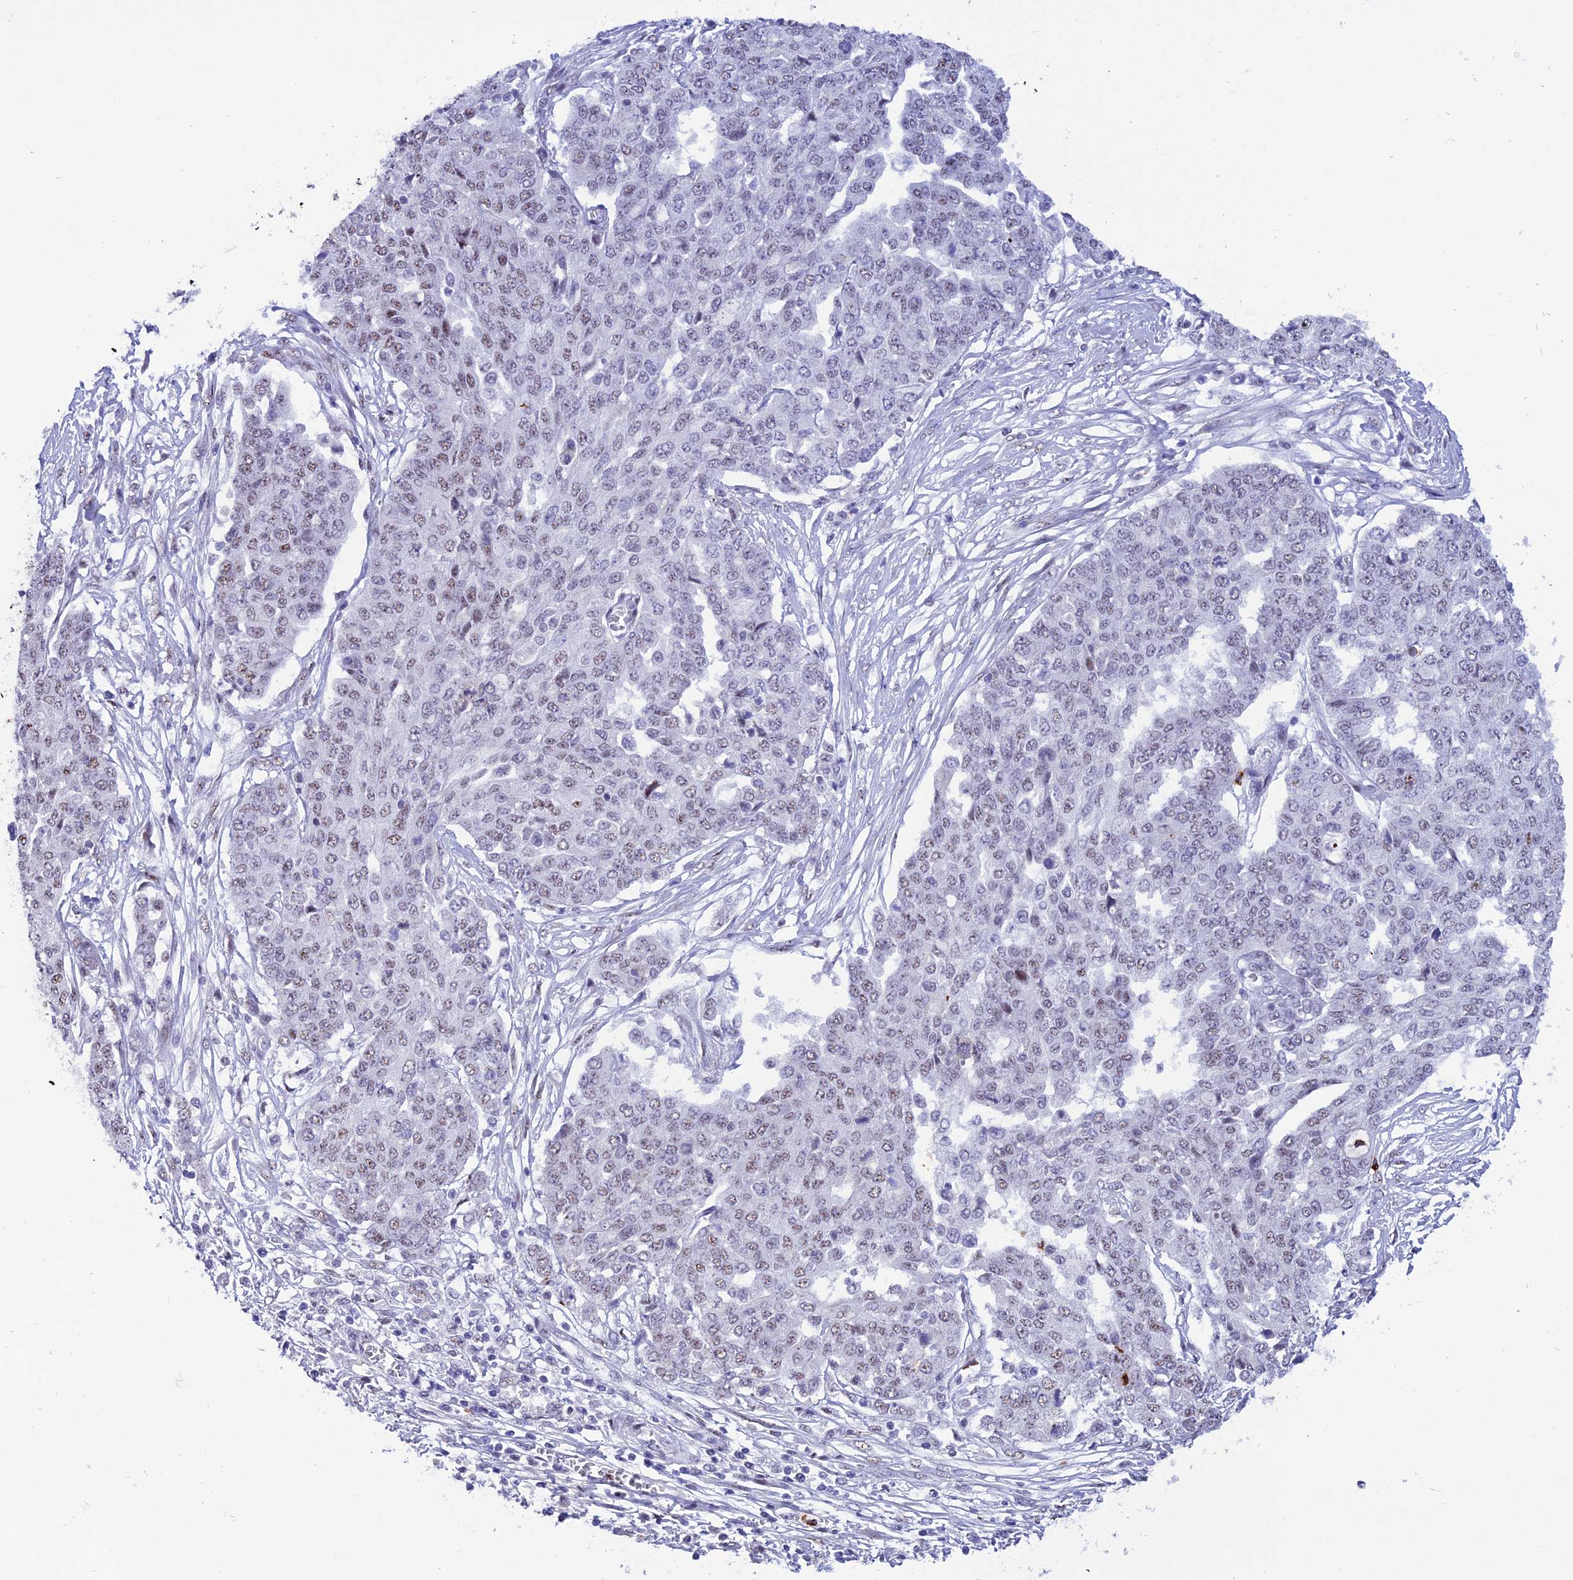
{"staining": {"intensity": "weak", "quantity": "25%-75%", "location": "nuclear"}, "tissue": "ovarian cancer", "cell_type": "Tumor cells", "image_type": "cancer", "snomed": [{"axis": "morphology", "description": "Cystadenocarcinoma, serous, NOS"}, {"axis": "topography", "description": "Soft tissue"}, {"axis": "topography", "description": "Ovary"}], "caption": "Ovarian serous cystadenocarcinoma was stained to show a protein in brown. There is low levels of weak nuclear staining in approximately 25%-75% of tumor cells.", "gene": "MFSD2B", "patient": {"sex": "female", "age": 57}}